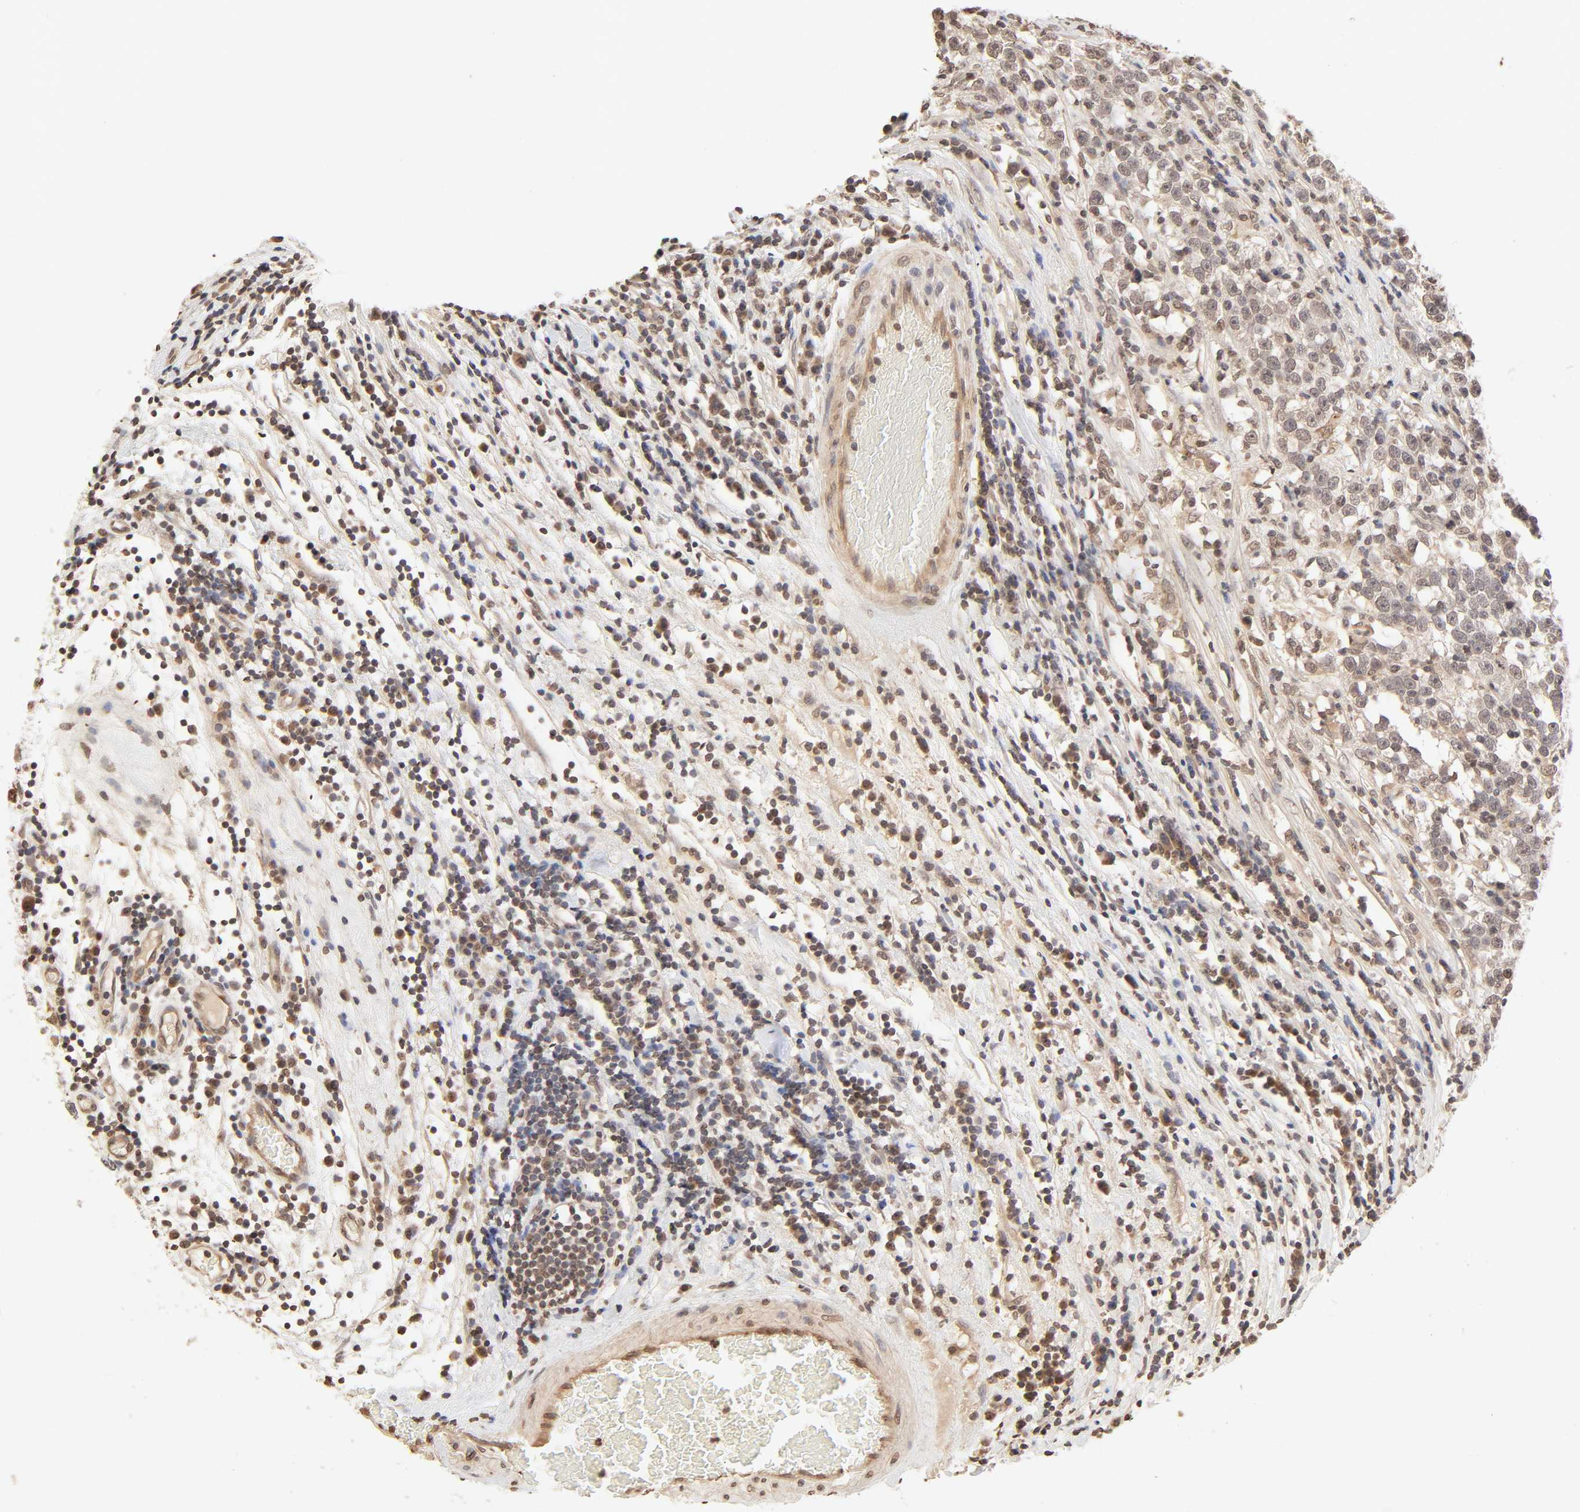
{"staining": {"intensity": "moderate", "quantity": ">75%", "location": "cytoplasmic/membranous,nuclear"}, "tissue": "testis cancer", "cell_type": "Tumor cells", "image_type": "cancer", "snomed": [{"axis": "morphology", "description": "Seminoma, NOS"}, {"axis": "topography", "description": "Testis"}], "caption": "Protein staining demonstrates moderate cytoplasmic/membranous and nuclear staining in about >75% of tumor cells in testis cancer (seminoma). (DAB IHC, brown staining for protein, blue staining for nuclei).", "gene": "TBL1X", "patient": {"sex": "male", "age": 43}}